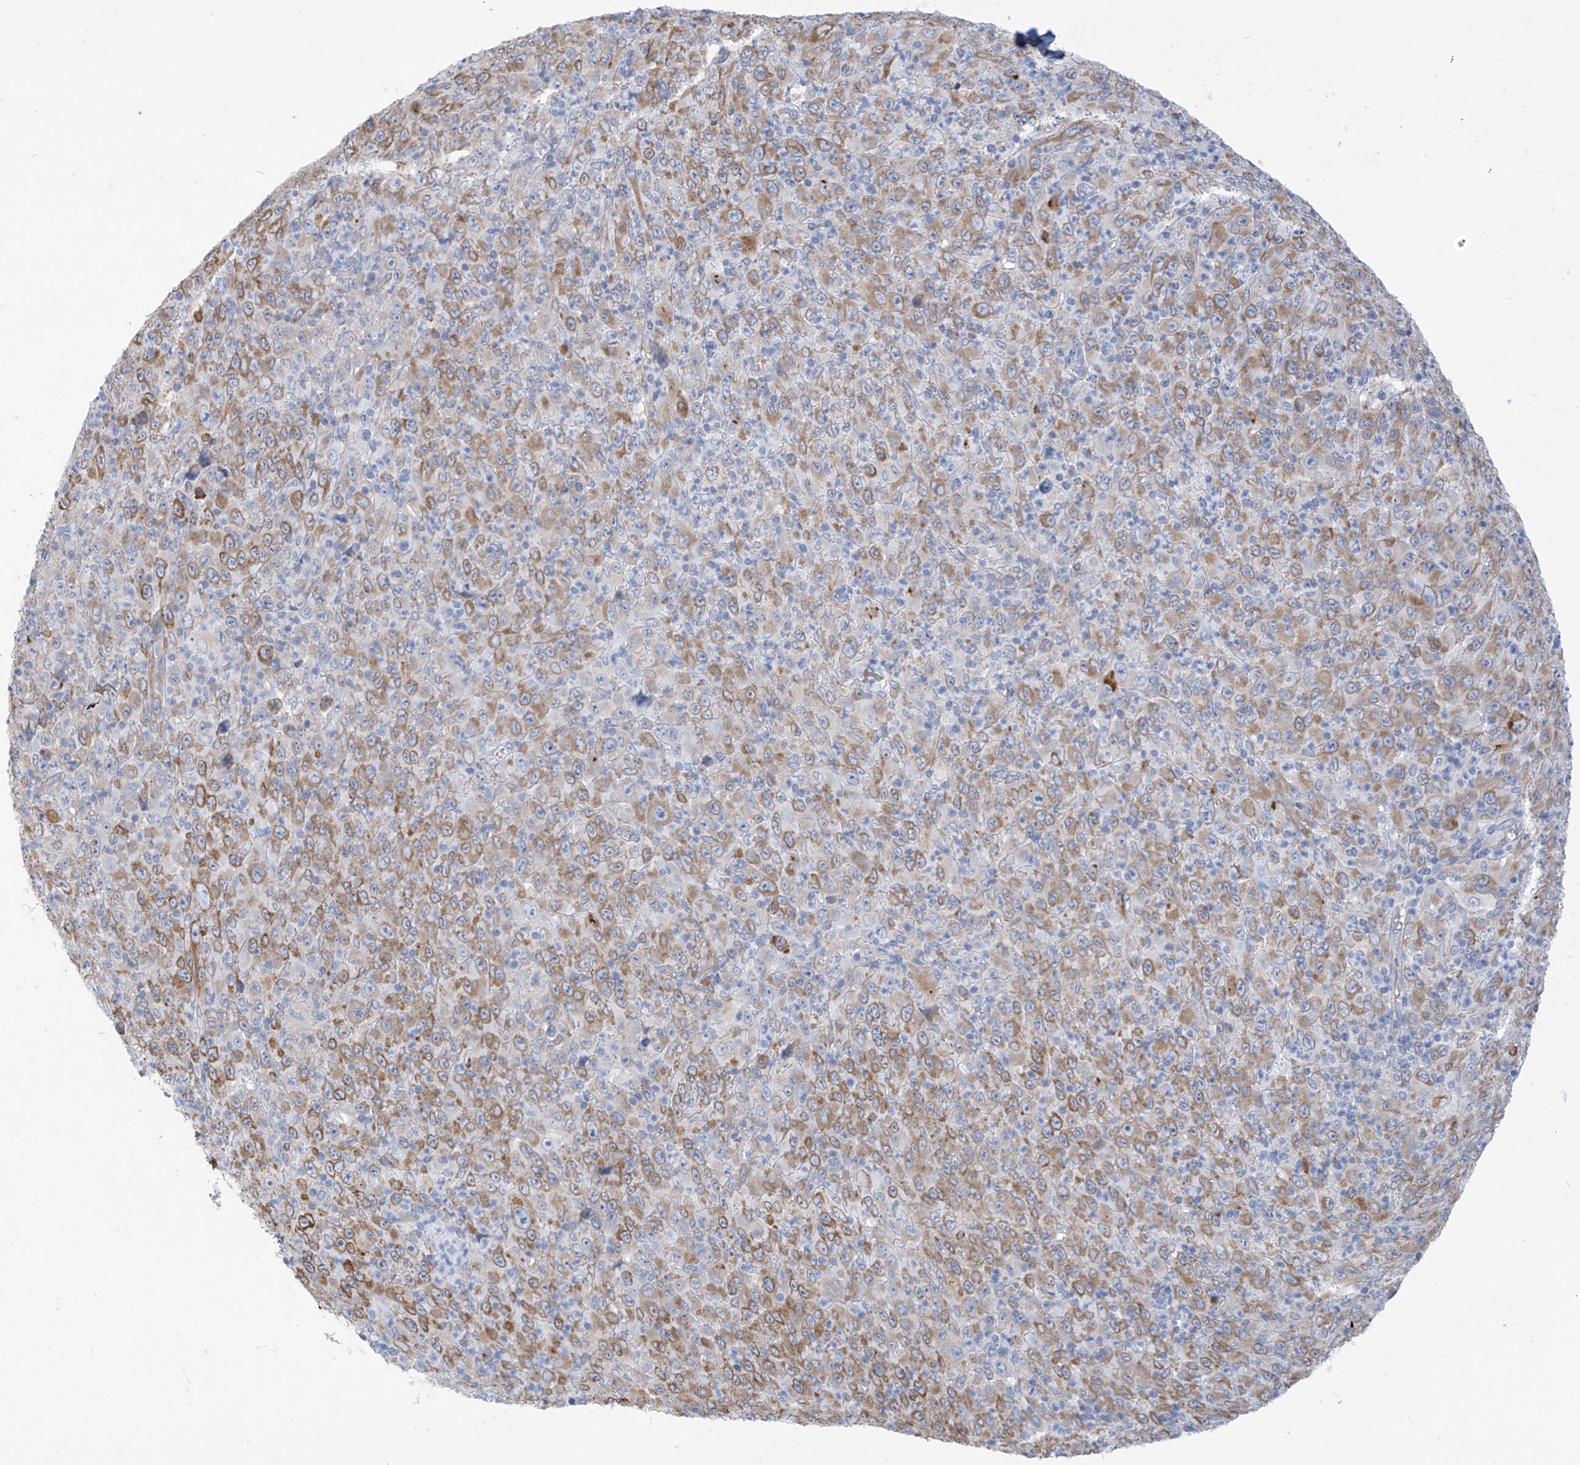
{"staining": {"intensity": "moderate", "quantity": ">75%", "location": "cytoplasmic/membranous"}, "tissue": "melanoma", "cell_type": "Tumor cells", "image_type": "cancer", "snomed": [{"axis": "morphology", "description": "Malignant melanoma, Metastatic site"}, {"axis": "topography", "description": "Skin"}], "caption": "Human melanoma stained for a protein (brown) displays moderate cytoplasmic/membranous positive staining in approximately >75% of tumor cells.", "gene": "RCN2", "patient": {"sex": "female", "age": 56}}